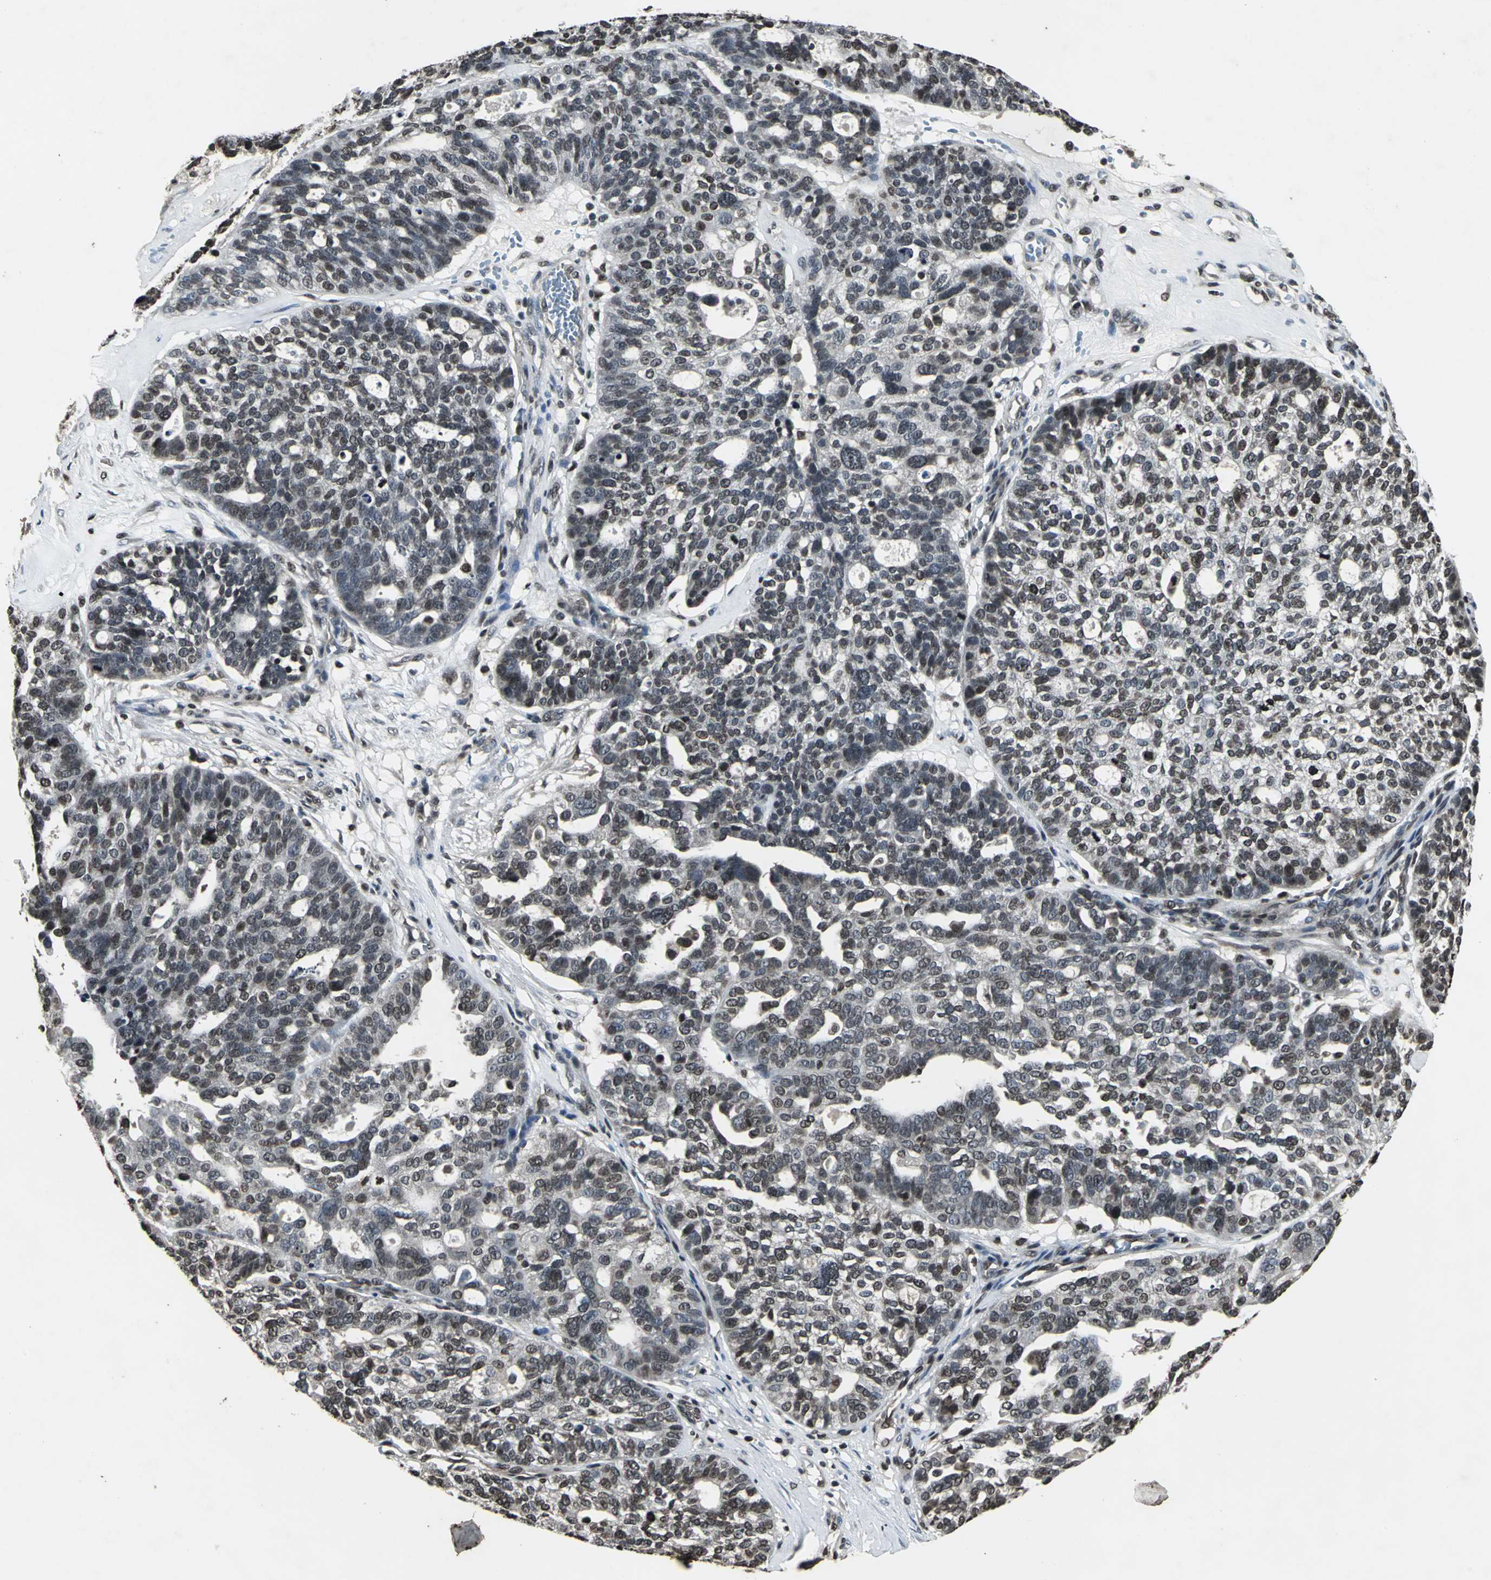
{"staining": {"intensity": "moderate", "quantity": "25%-75%", "location": "cytoplasmic/membranous,nuclear"}, "tissue": "ovarian cancer", "cell_type": "Tumor cells", "image_type": "cancer", "snomed": [{"axis": "morphology", "description": "Cystadenocarcinoma, serous, NOS"}, {"axis": "topography", "description": "Ovary"}], "caption": "The photomicrograph exhibits staining of ovarian cancer (serous cystadenocarcinoma), revealing moderate cytoplasmic/membranous and nuclear protein staining (brown color) within tumor cells.", "gene": "AHR", "patient": {"sex": "female", "age": 59}}